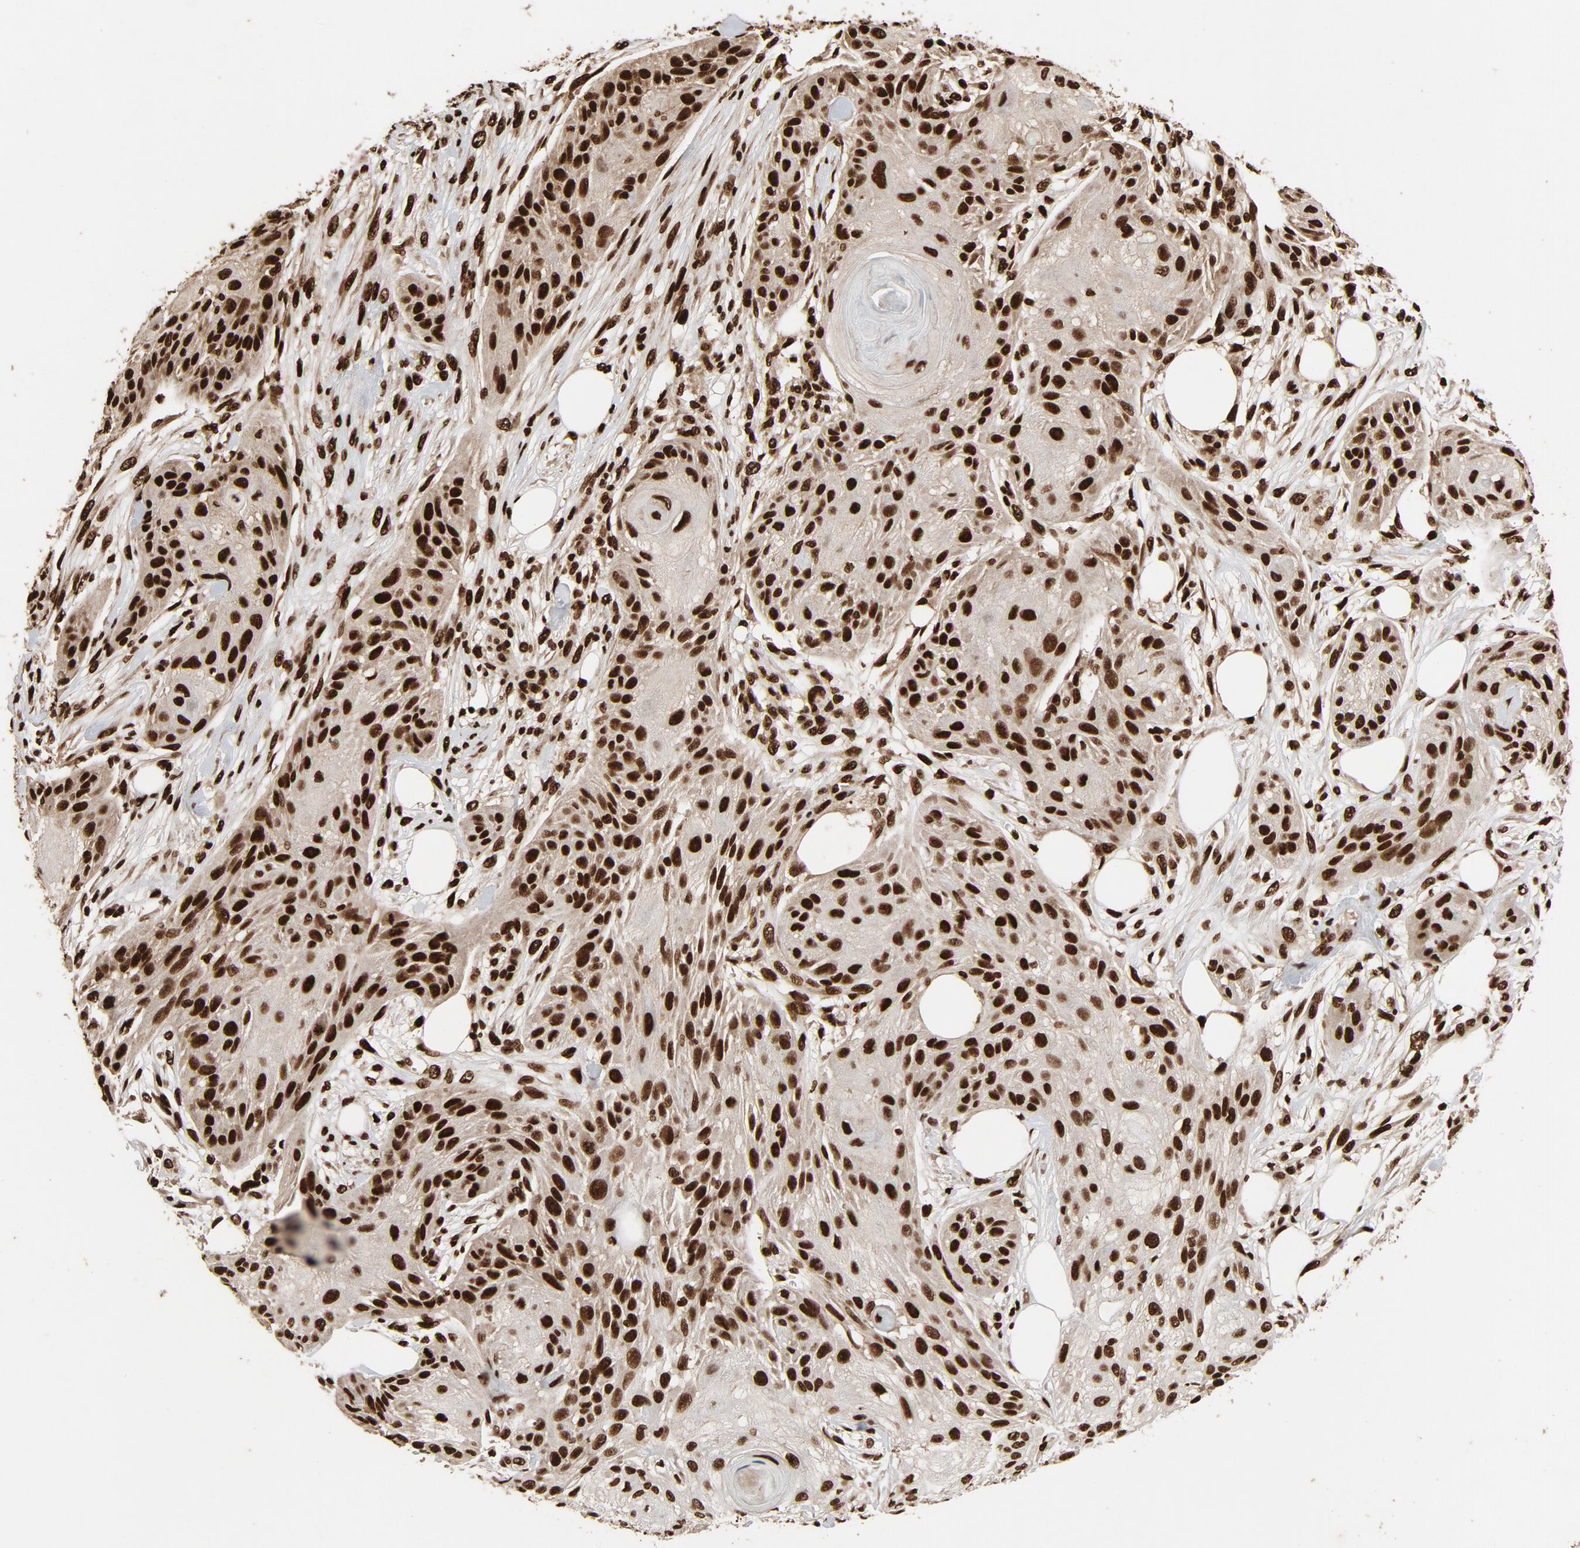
{"staining": {"intensity": "strong", "quantity": ">75%", "location": "nuclear"}, "tissue": "skin cancer", "cell_type": "Tumor cells", "image_type": "cancer", "snomed": [{"axis": "morphology", "description": "Squamous cell carcinoma, NOS"}, {"axis": "topography", "description": "Skin"}], "caption": "Protein expression analysis of human skin squamous cell carcinoma reveals strong nuclear expression in approximately >75% of tumor cells.", "gene": "TP53BP1", "patient": {"sex": "female", "age": 88}}